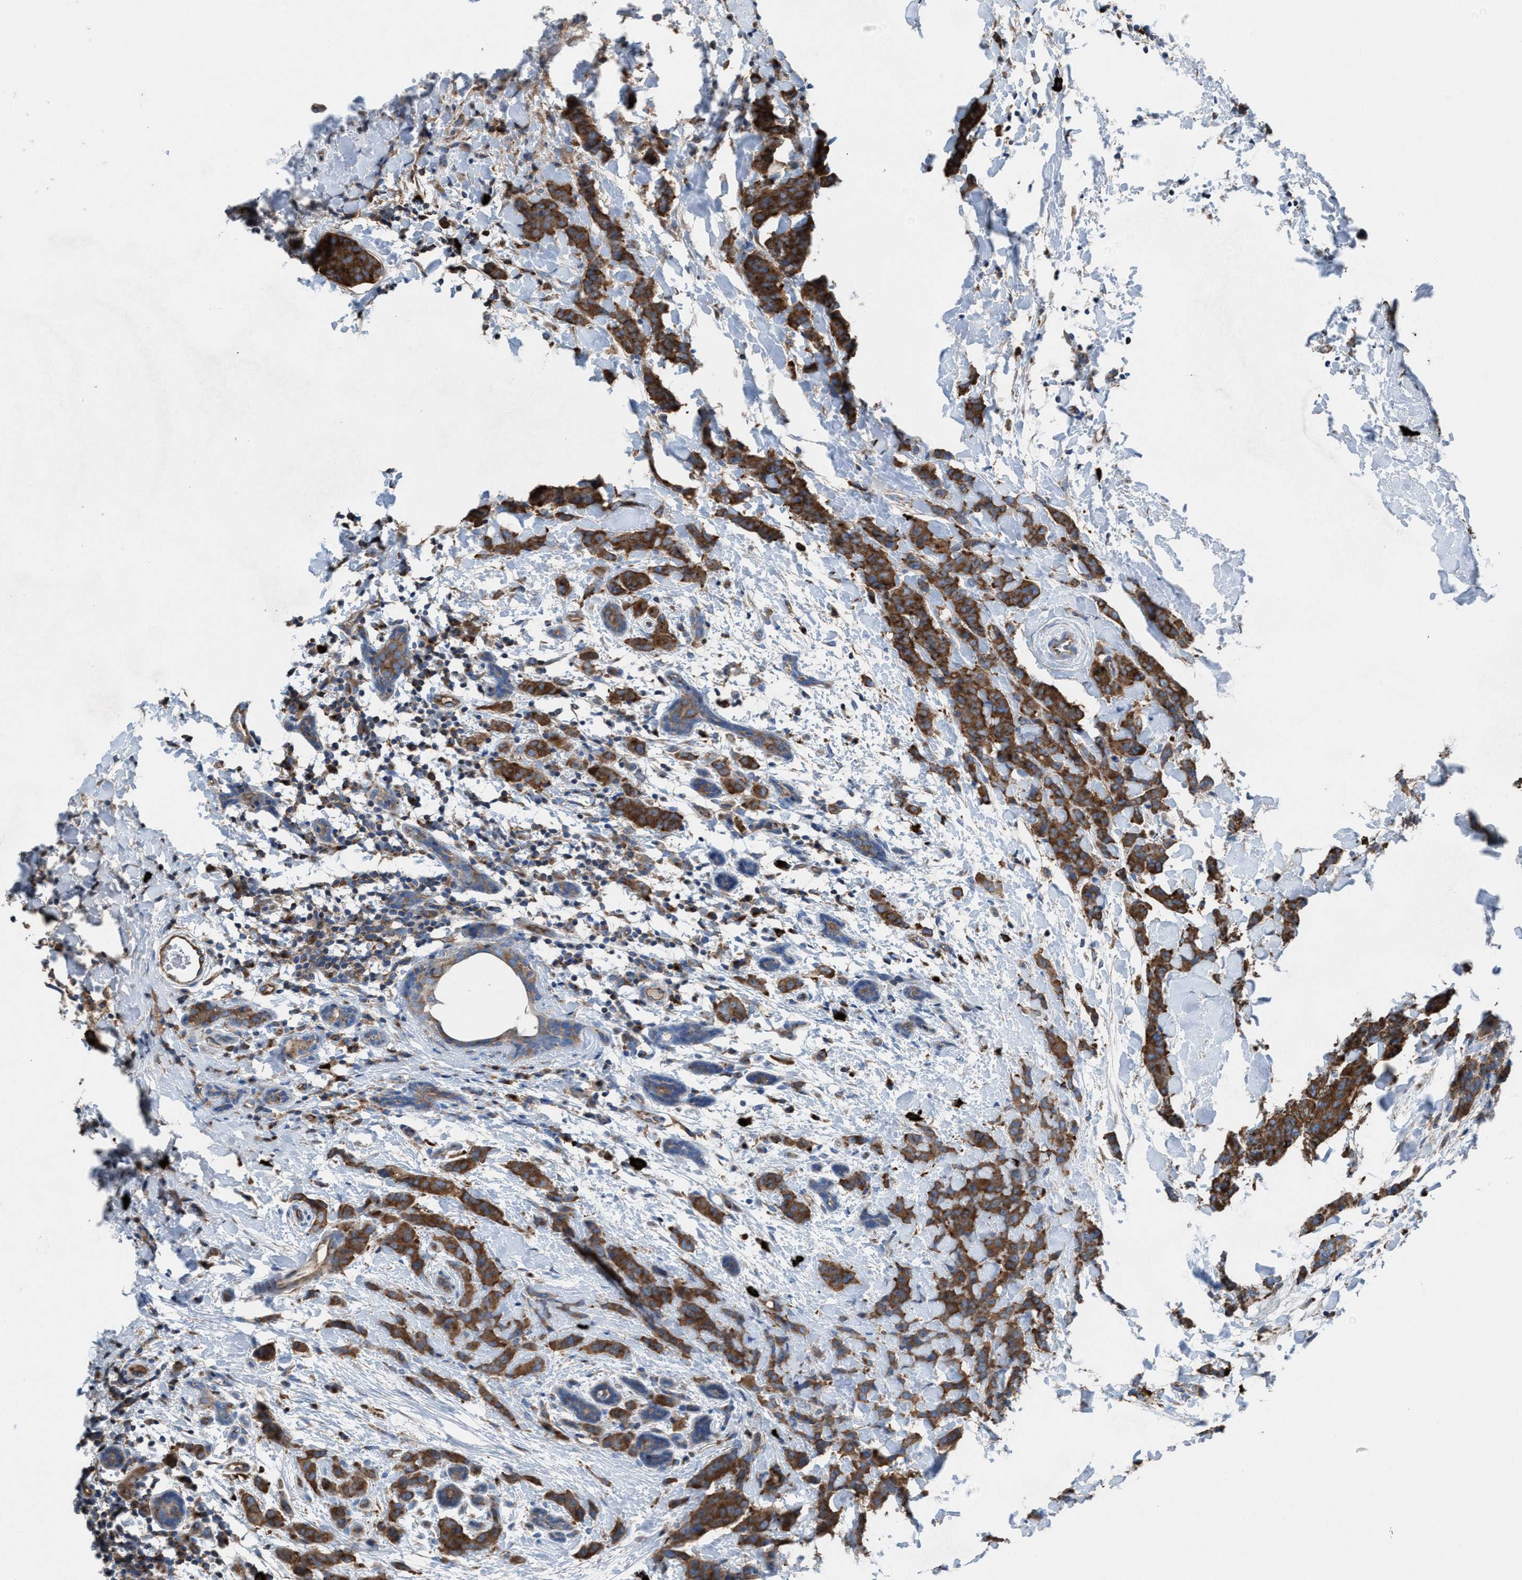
{"staining": {"intensity": "strong", "quantity": ">75%", "location": "cytoplasmic/membranous"}, "tissue": "breast cancer", "cell_type": "Tumor cells", "image_type": "cancer", "snomed": [{"axis": "morphology", "description": "Normal tissue, NOS"}, {"axis": "morphology", "description": "Duct carcinoma"}, {"axis": "topography", "description": "Breast"}], "caption": "Immunohistochemical staining of breast cancer (infiltrating ductal carcinoma) shows high levels of strong cytoplasmic/membranous protein positivity in about >75% of tumor cells.", "gene": "NYAP1", "patient": {"sex": "female", "age": 40}}